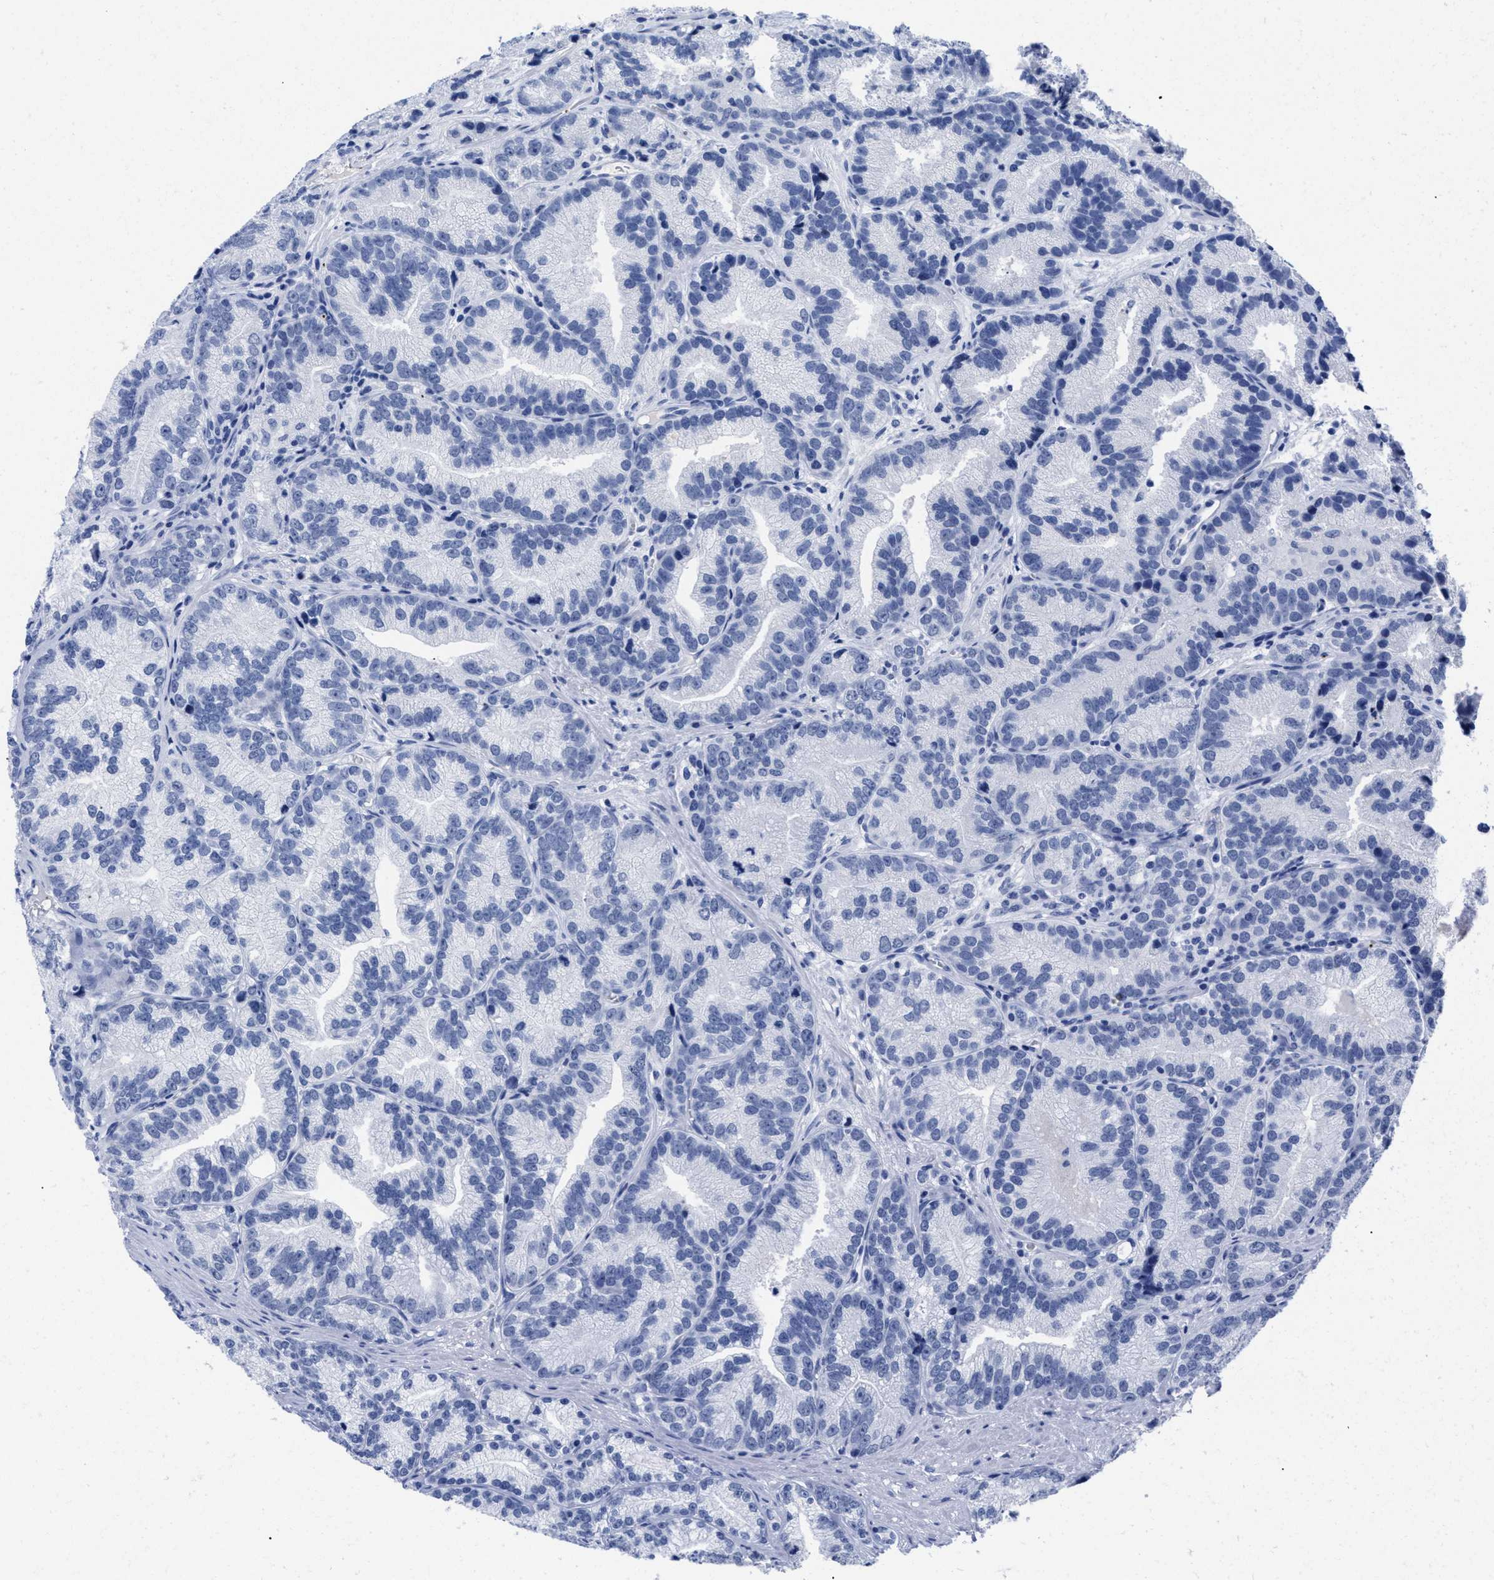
{"staining": {"intensity": "negative", "quantity": "none", "location": "none"}, "tissue": "prostate cancer", "cell_type": "Tumor cells", "image_type": "cancer", "snomed": [{"axis": "morphology", "description": "Adenocarcinoma, Low grade"}, {"axis": "topography", "description": "Prostate"}], "caption": "DAB (3,3'-diaminobenzidine) immunohistochemical staining of human prostate cancer (adenocarcinoma (low-grade)) reveals no significant expression in tumor cells.", "gene": "TREML1", "patient": {"sex": "male", "age": 89}}